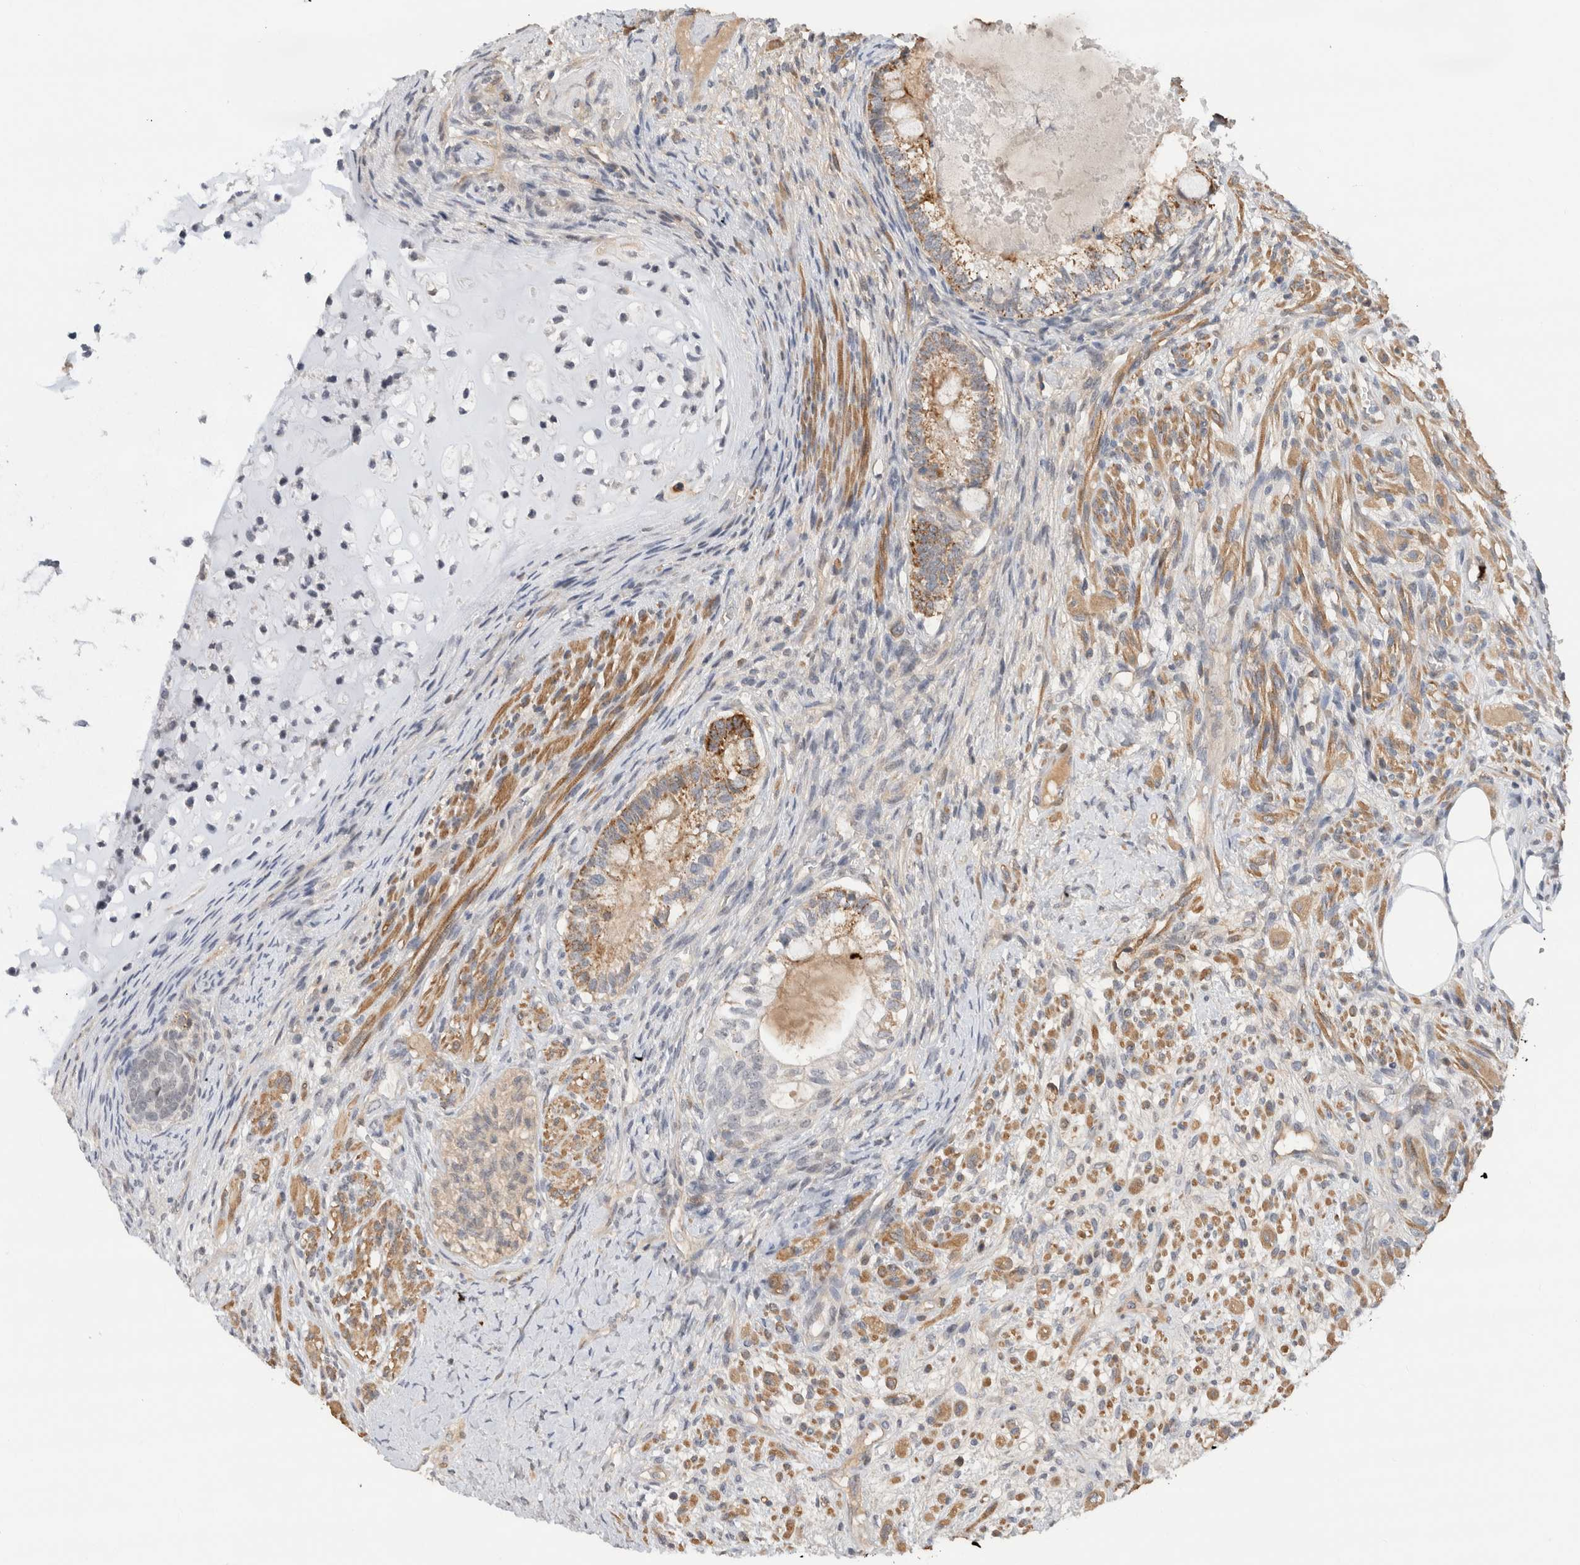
{"staining": {"intensity": "moderate", "quantity": ">75%", "location": "cytoplasmic/membranous"}, "tissue": "testis cancer", "cell_type": "Tumor cells", "image_type": "cancer", "snomed": [{"axis": "morphology", "description": "Seminoma, NOS"}, {"axis": "morphology", "description": "Carcinoma, Embryonal, NOS"}, {"axis": "topography", "description": "Testis"}], "caption": "Tumor cells exhibit moderate cytoplasmic/membranous positivity in about >75% of cells in testis cancer. (Stains: DAB (3,3'-diaminobenzidine) in brown, nuclei in blue, Microscopy: brightfield microscopy at high magnification).", "gene": "HCN3", "patient": {"sex": "male", "age": 28}}